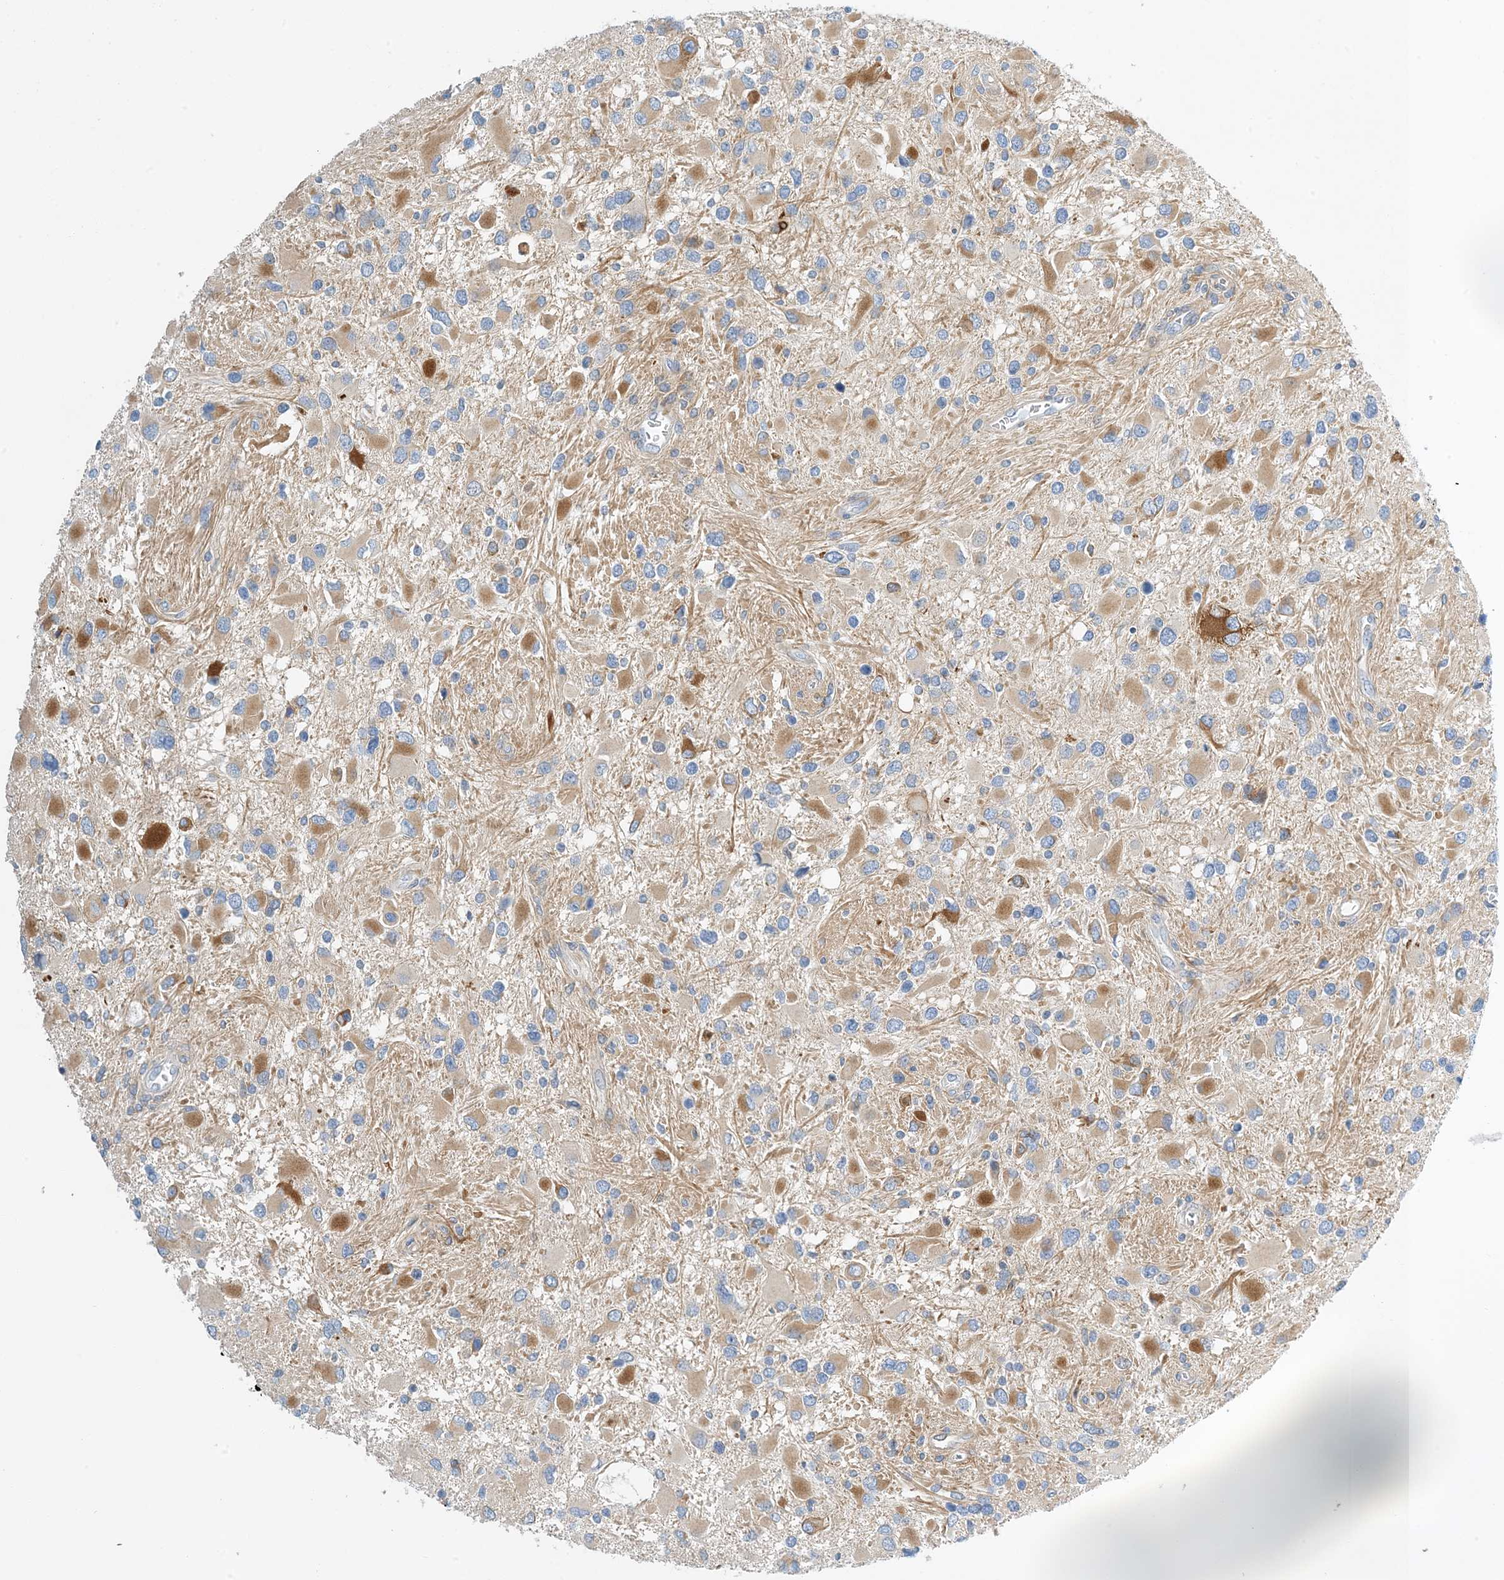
{"staining": {"intensity": "moderate", "quantity": "<25%", "location": "cytoplasmic/membranous"}, "tissue": "glioma", "cell_type": "Tumor cells", "image_type": "cancer", "snomed": [{"axis": "morphology", "description": "Glioma, malignant, High grade"}, {"axis": "topography", "description": "Brain"}], "caption": "Human glioma stained with a brown dye displays moderate cytoplasmic/membranous positive staining in approximately <25% of tumor cells.", "gene": "PCDHA2", "patient": {"sex": "male", "age": 53}}